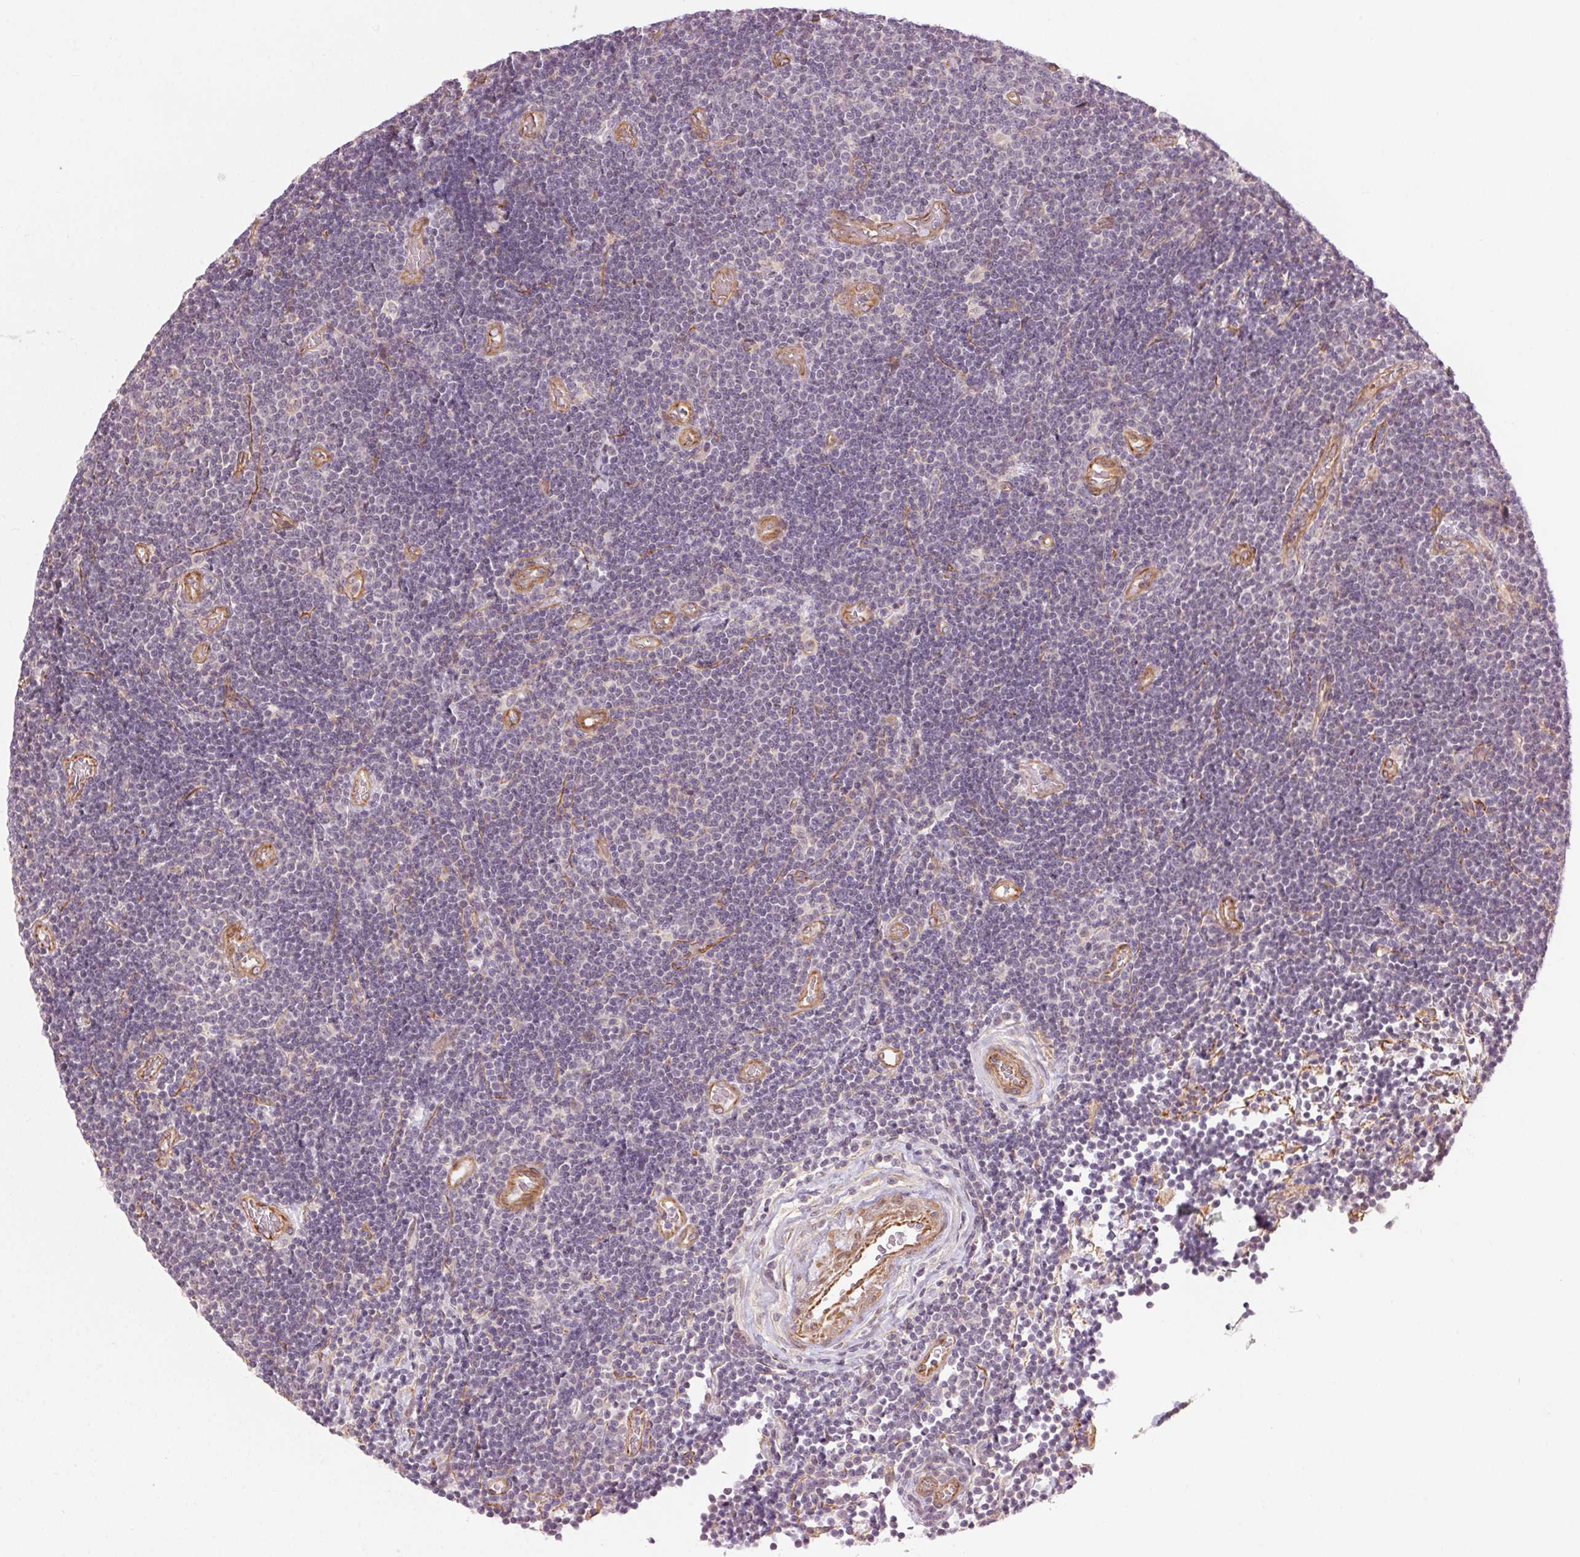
{"staining": {"intensity": "negative", "quantity": "none", "location": "none"}, "tissue": "lymphoma", "cell_type": "Tumor cells", "image_type": "cancer", "snomed": [{"axis": "morphology", "description": "Malignant lymphoma, non-Hodgkin's type, Low grade"}, {"axis": "topography", "description": "Brain"}], "caption": "This histopathology image is of malignant lymphoma, non-Hodgkin's type (low-grade) stained with immunohistochemistry to label a protein in brown with the nuclei are counter-stained blue. There is no staining in tumor cells. (Immunohistochemistry (ihc), brightfield microscopy, high magnification).", "gene": "CCSER1", "patient": {"sex": "female", "age": 66}}